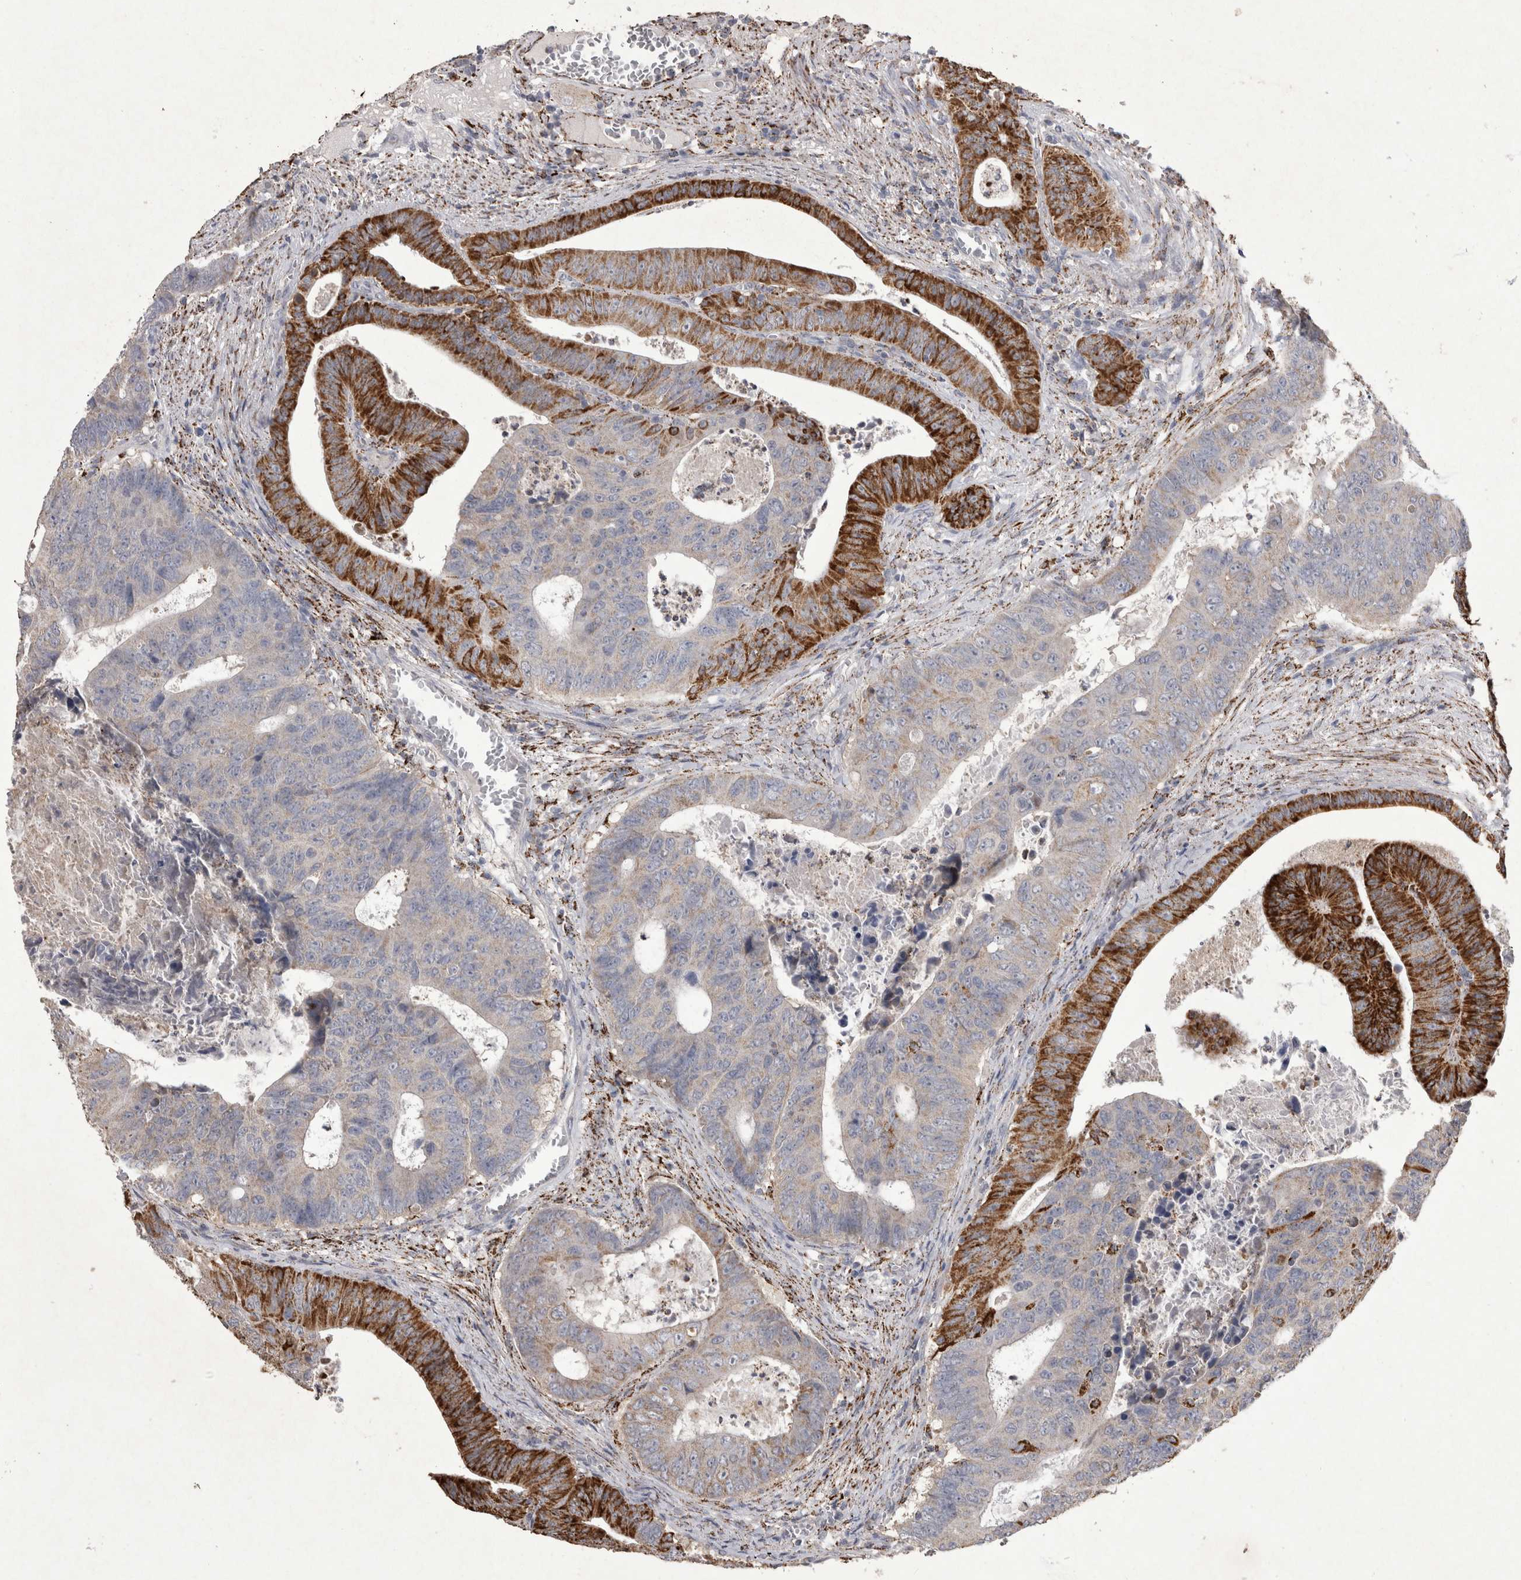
{"staining": {"intensity": "strong", "quantity": "25%-75%", "location": "cytoplasmic/membranous"}, "tissue": "colorectal cancer", "cell_type": "Tumor cells", "image_type": "cancer", "snomed": [{"axis": "morphology", "description": "Adenocarcinoma, NOS"}, {"axis": "topography", "description": "Colon"}], "caption": "The photomicrograph reveals immunohistochemical staining of adenocarcinoma (colorectal). There is strong cytoplasmic/membranous expression is appreciated in approximately 25%-75% of tumor cells.", "gene": "DKK3", "patient": {"sex": "male", "age": 87}}